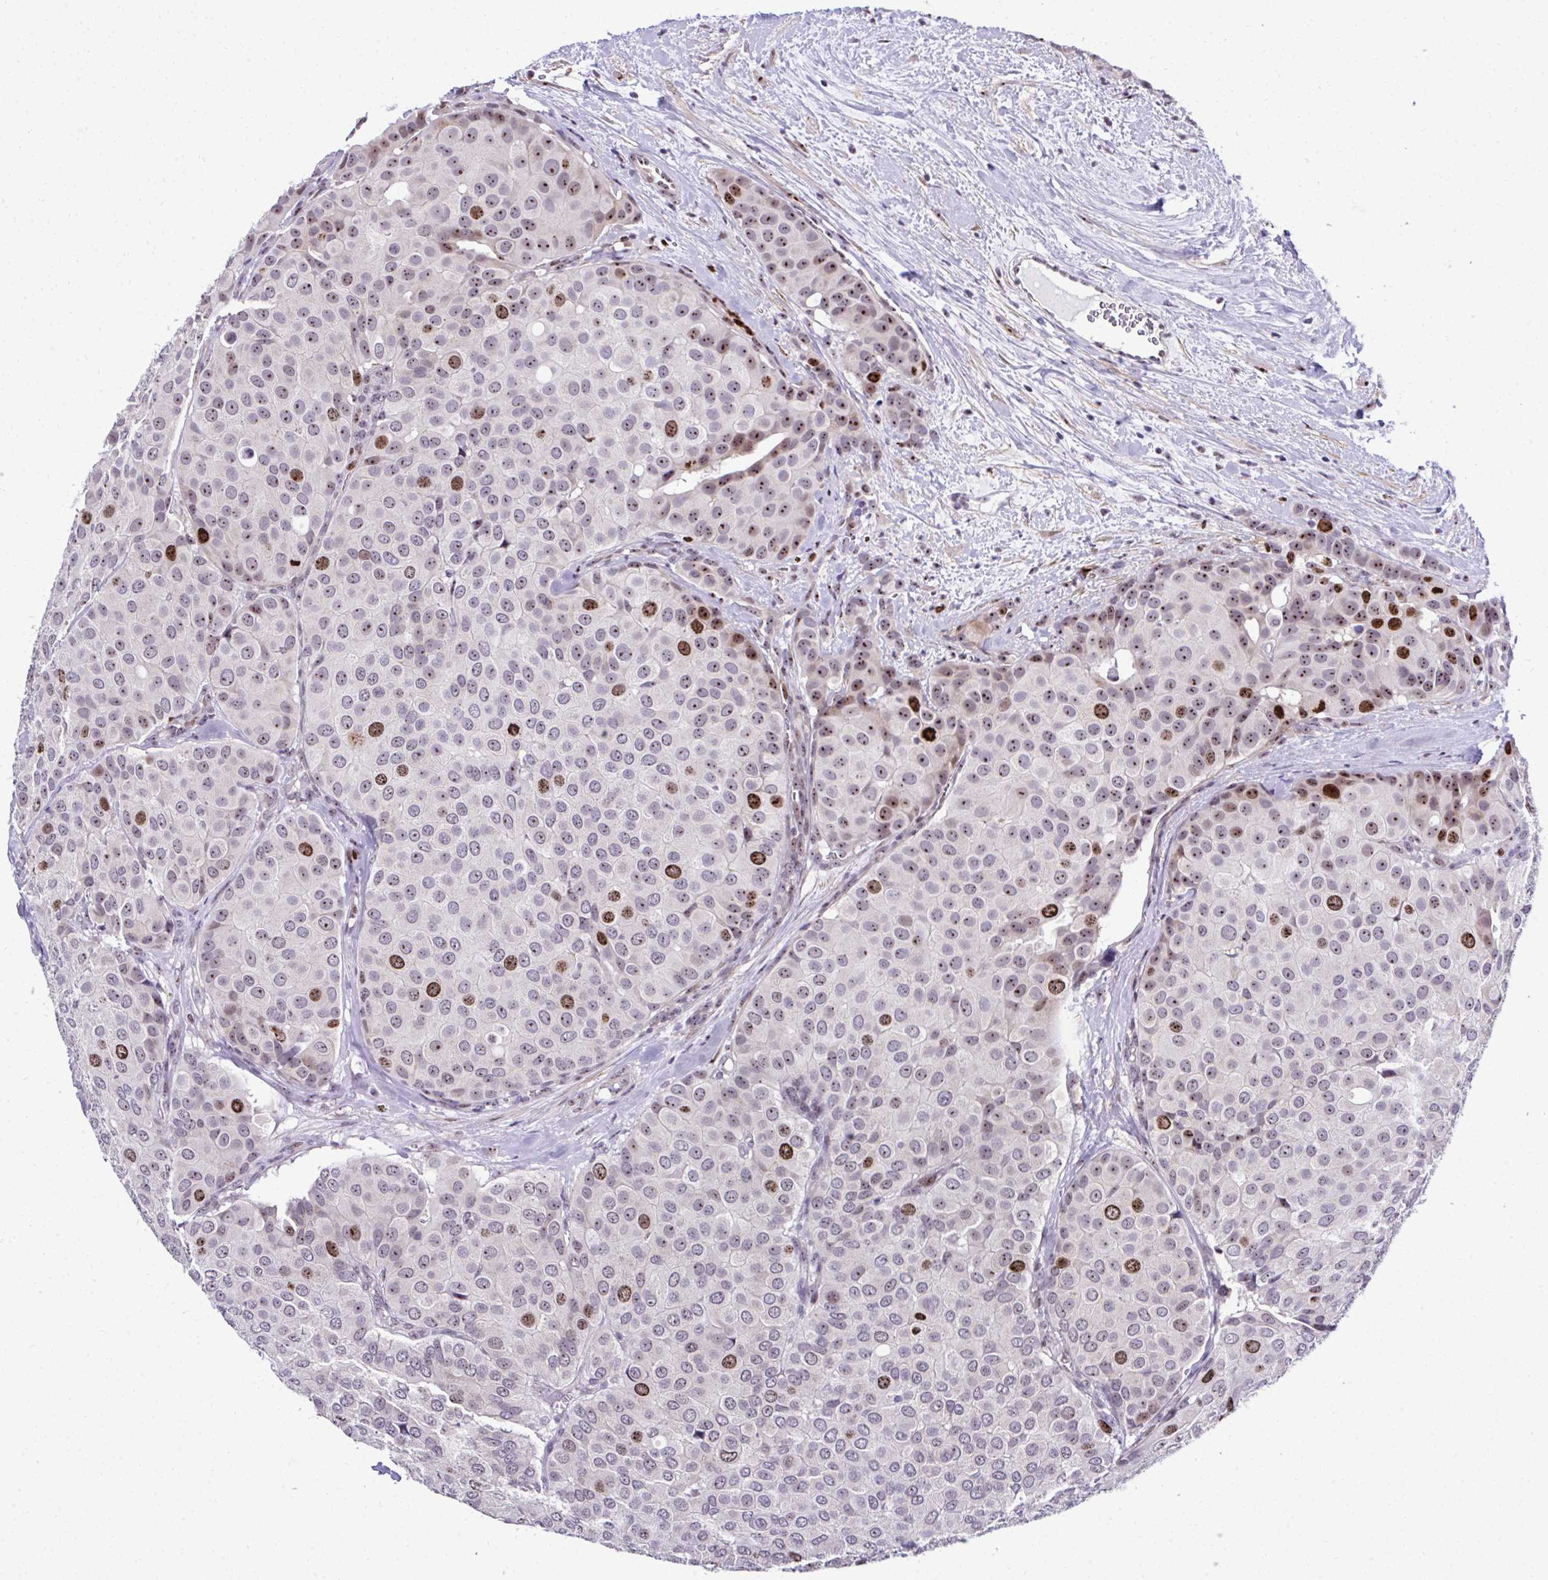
{"staining": {"intensity": "strong", "quantity": "<25%", "location": "nuclear"}, "tissue": "breast cancer", "cell_type": "Tumor cells", "image_type": "cancer", "snomed": [{"axis": "morphology", "description": "Duct carcinoma"}, {"axis": "topography", "description": "Breast"}], "caption": "Immunohistochemistry histopathology image of neoplastic tissue: breast cancer (invasive ductal carcinoma) stained using IHC demonstrates medium levels of strong protein expression localized specifically in the nuclear of tumor cells, appearing as a nuclear brown color.", "gene": "CEP72", "patient": {"sex": "female", "age": 70}}